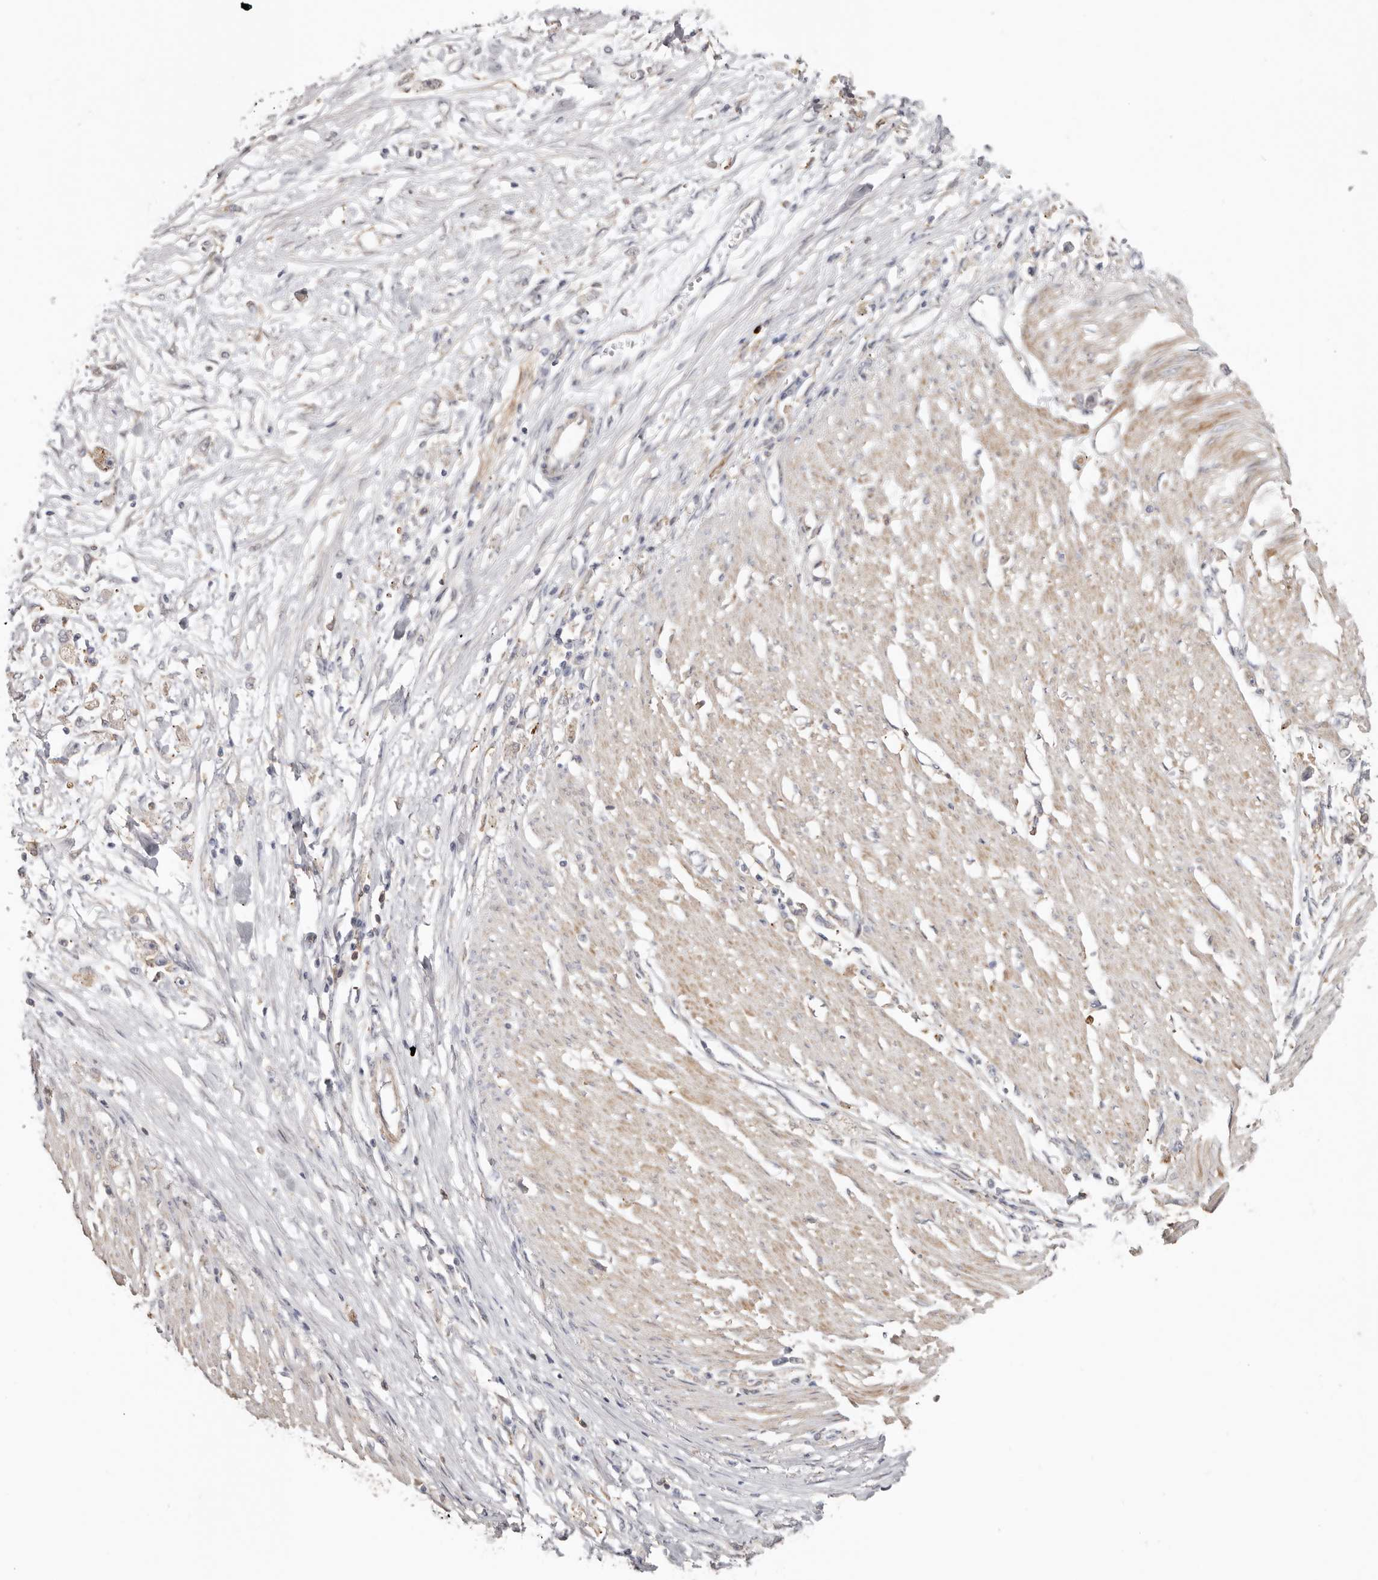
{"staining": {"intensity": "weak", "quantity": "<25%", "location": "cytoplasmic/membranous"}, "tissue": "stomach cancer", "cell_type": "Tumor cells", "image_type": "cancer", "snomed": [{"axis": "morphology", "description": "Adenocarcinoma, NOS"}, {"axis": "topography", "description": "Stomach"}], "caption": "Immunohistochemical staining of stomach adenocarcinoma shows no significant staining in tumor cells.", "gene": "MSRB2", "patient": {"sex": "female", "age": 59}}